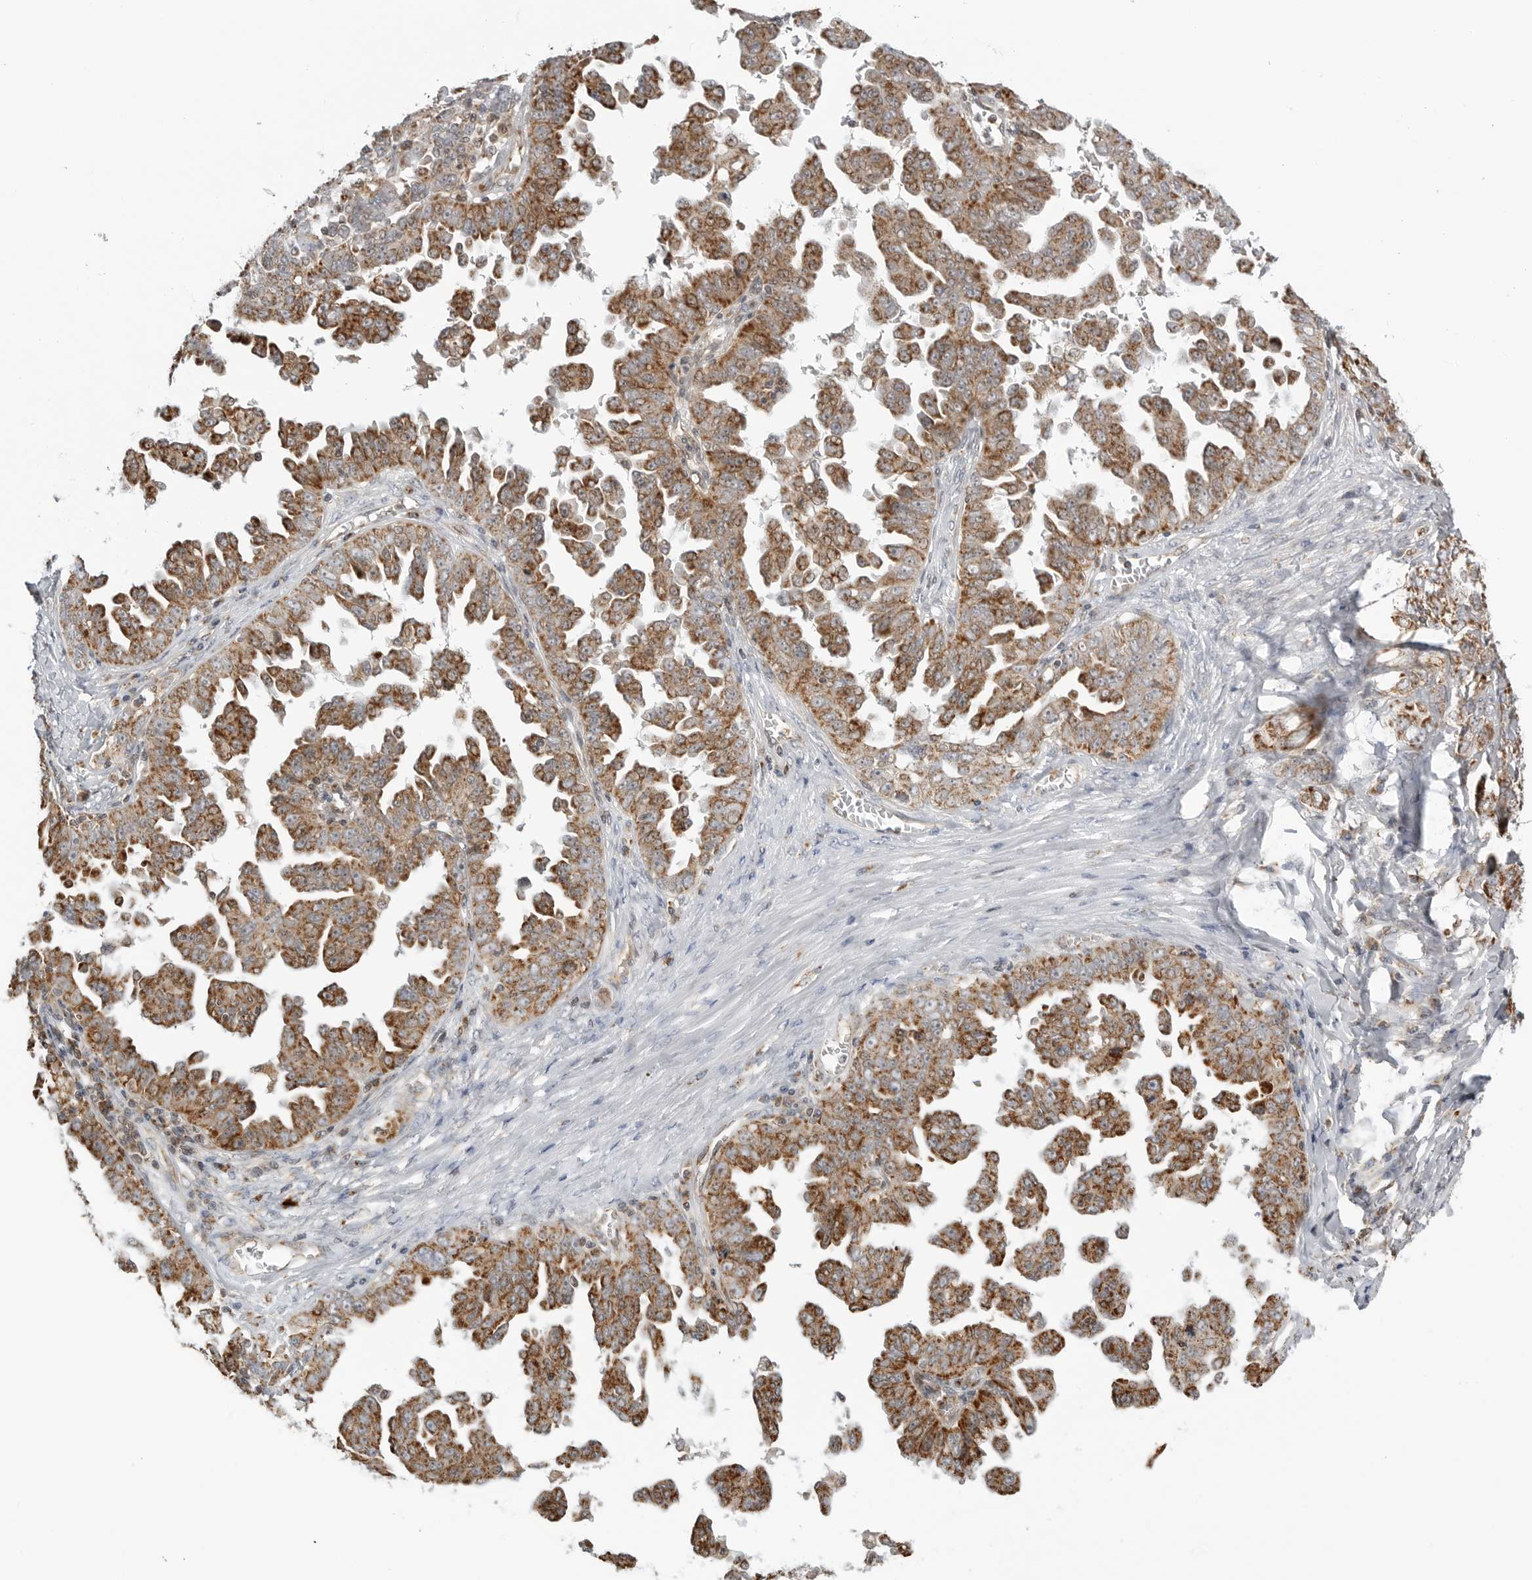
{"staining": {"intensity": "moderate", "quantity": ">75%", "location": "cytoplasmic/membranous"}, "tissue": "ovarian cancer", "cell_type": "Tumor cells", "image_type": "cancer", "snomed": [{"axis": "morphology", "description": "Carcinoma, endometroid"}, {"axis": "topography", "description": "Ovary"}], "caption": "IHC image of neoplastic tissue: human ovarian endometroid carcinoma stained using immunohistochemistry demonstrates medium levels of moderate protein expression localized specifically in the cytoplasmic/membranous of tumor cells, appearing as a cytoplasmic/membranous brown color.", "gene": "PEX2", "patient": {"sex": "female", "age": 62}}